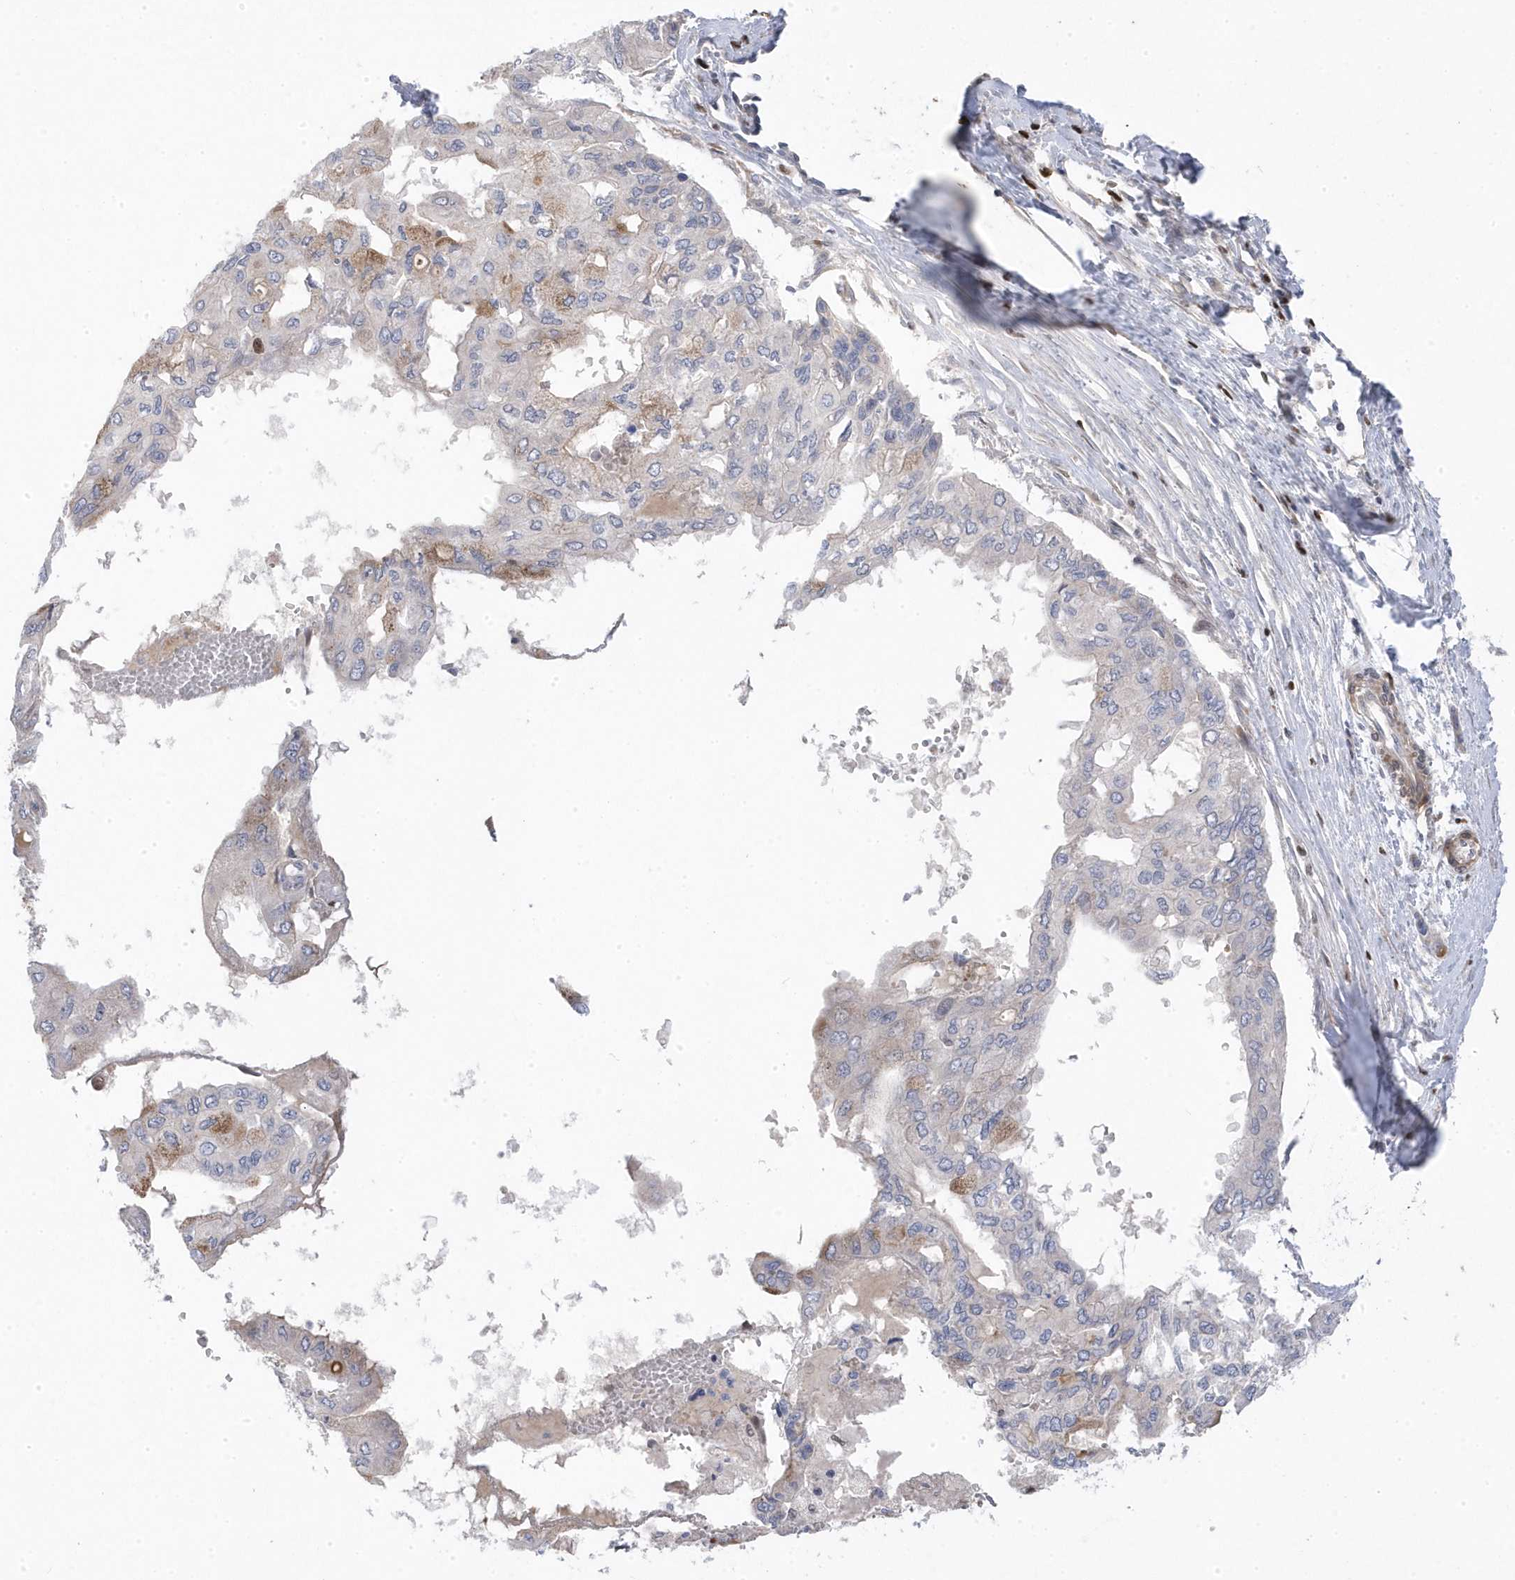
{"staining": {"intensity": "weak", "quantity": "<25%", "location": "cytoplasmic/membranous"}, "tissue": "pancreatic cancer", "cell_type": "Tumor cells", "image_type": "cancer", "snomed": [{"axis": "morphology", "description": "Adenocarcinoma, NOS"}, {"axis": "topography", "description": "Pancreas"}], "caption": "Protein analysis of pancreatic adenocarcinoma demonstrates no significant staining in tumor cells.", "gene": "GTPBP6", "patient": {"sex": "male", "age": 51}}